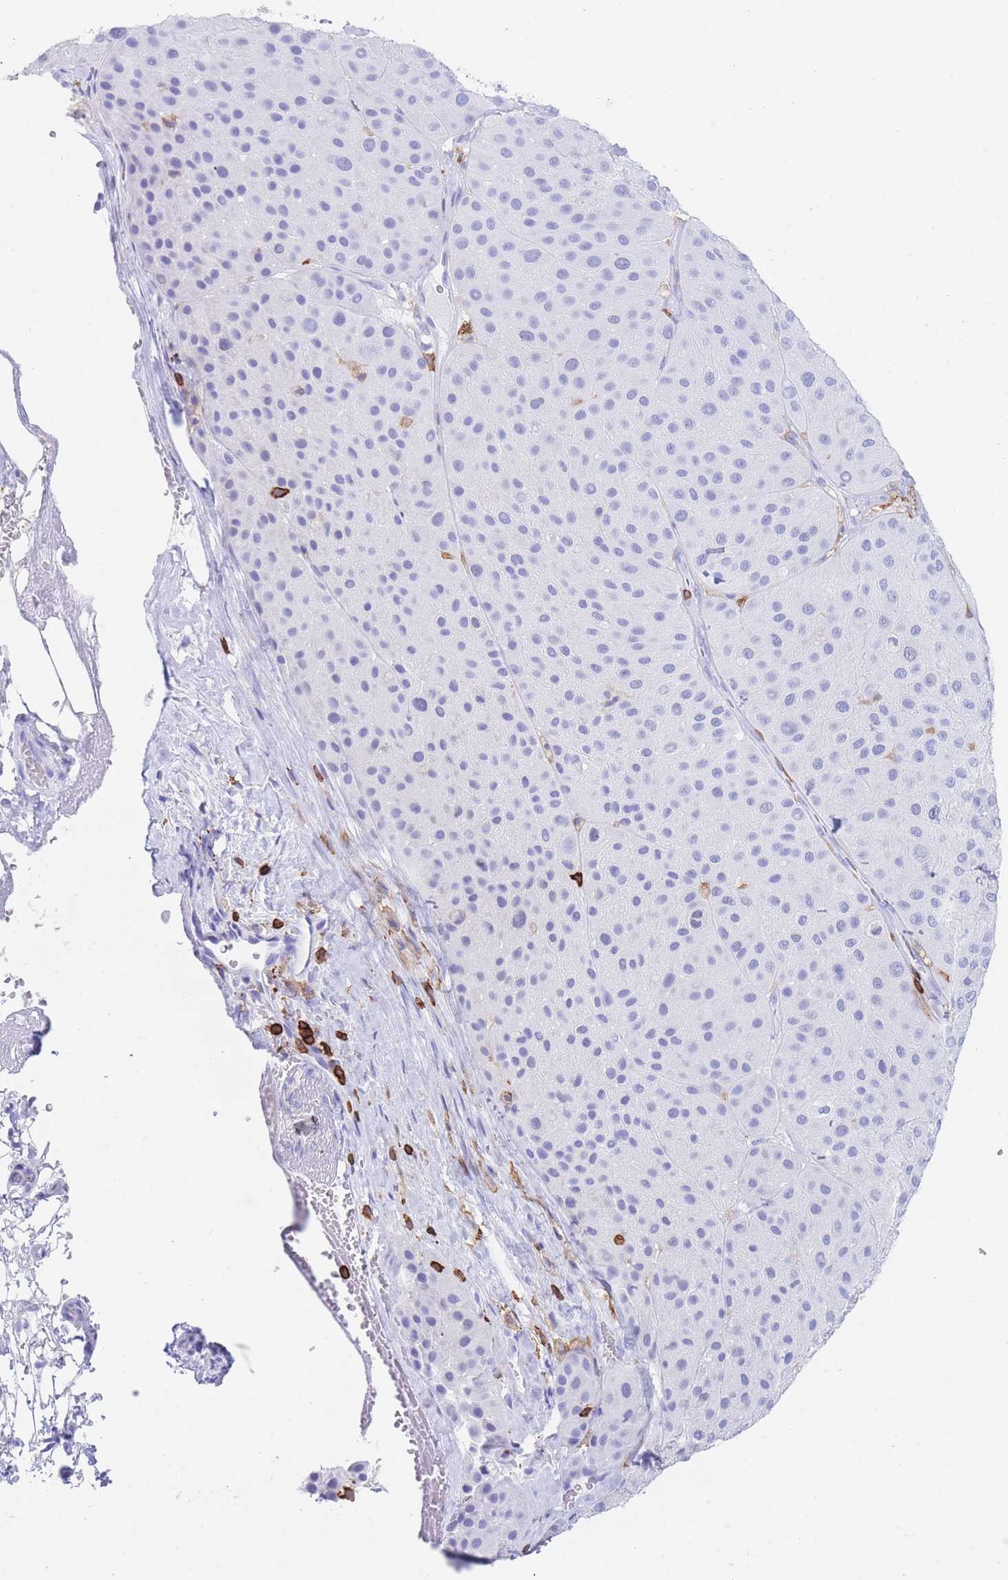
{"staining": {"intensity": "negative", "quantity": "none", "location": "none"}, "tissue": "melanoma", "cell_type": "Tumor cells", "image_type": "cancer", "snomed": [{"axis": "morphology", "description": "Malignant melanoma, Metastatic site"}, {"axis": "topography", "description": "Smooth muscle"}], "caption": "Melanoma stained for a protein using immunohistochemistry displays no staining tumor cells.", "gene": "CORO1A", "patient": {"sex": "male", "age": 41}}